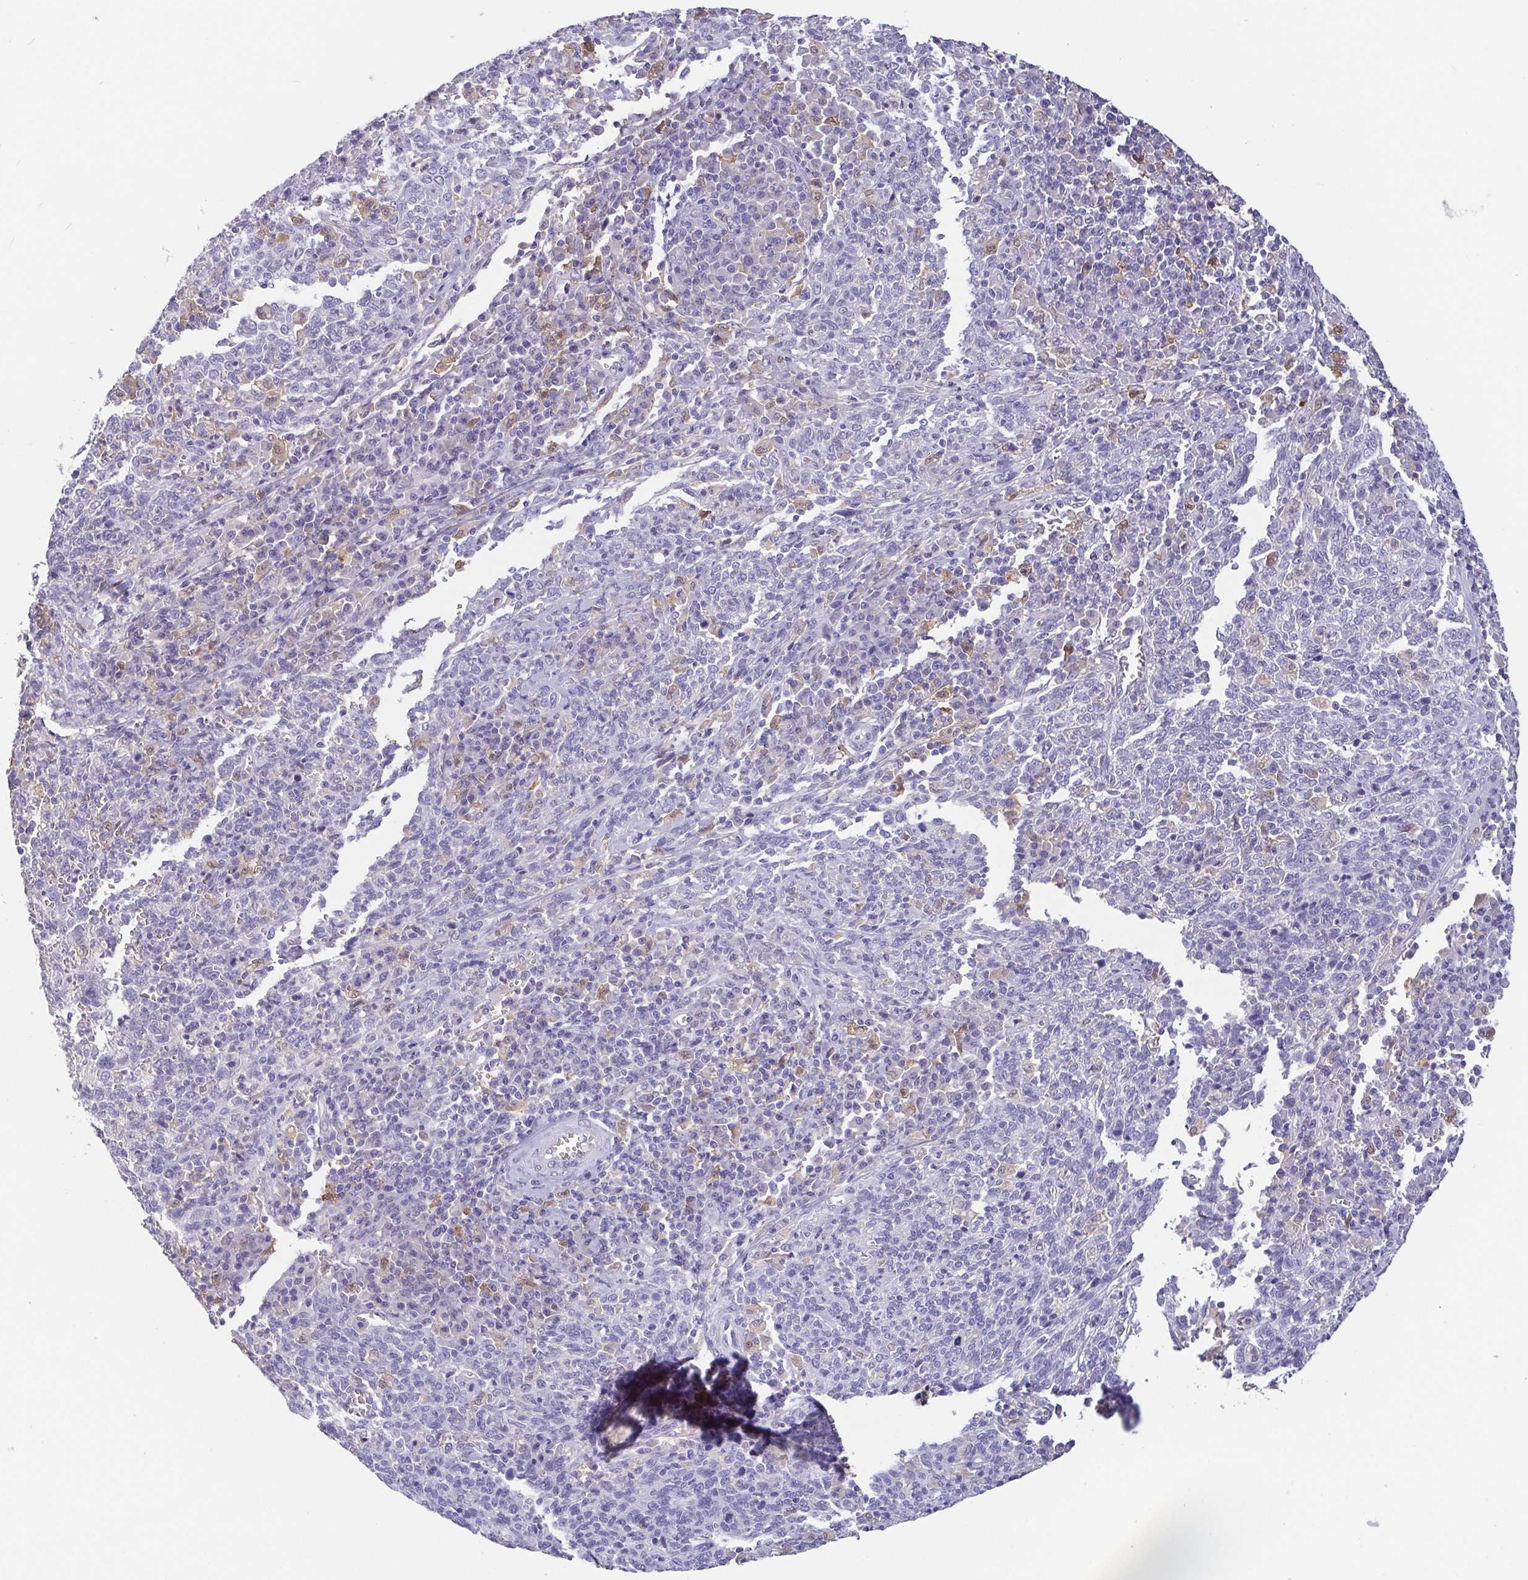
{"staining": {"intensity": "negative", "quantity": "none", "location": "none"}, "tissue": "cervical cancer", "cell_type": "Tumor cells", "image_type": "cancer", "snomed": [{"axis": "morphology", "description": "Squamous cell carcinoma, NOS"}, {"axis": "topography", "description": "Cervix"}], "caption": "Protein analysis of cervical squamous cell carcinoma reveals no significant expression in tumor cells.", "gene": "IDH1", "patient": {"sex": "female", "age": 46}}